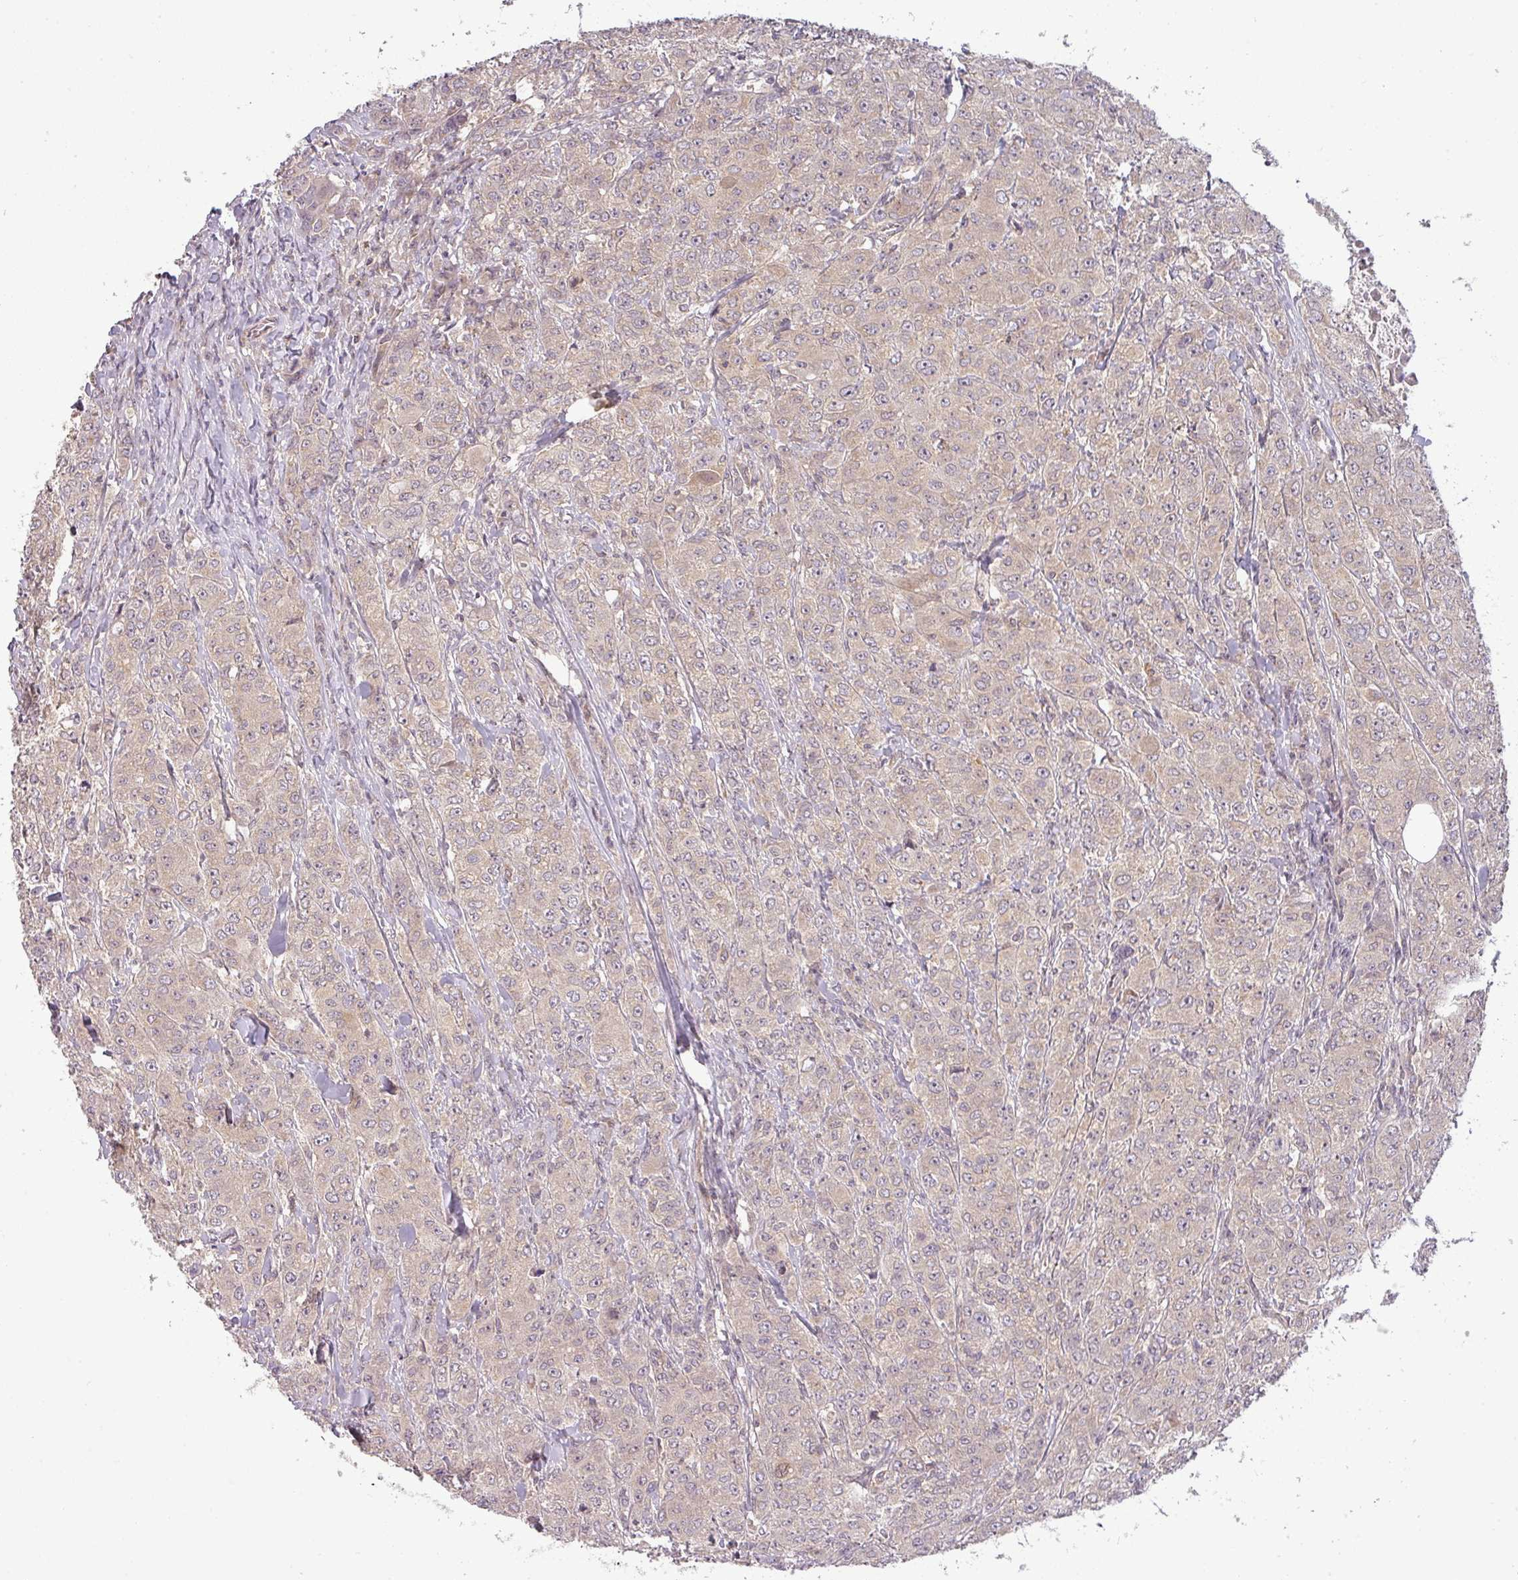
{"staining": {"intensity": "weak", "quantity": "25%-75%", "location": "cytoplasmic/membranous"}, "tissue": "breast cancer", "cell_type": "Tumor cells", "image_type": "cancer", "snomed": [{"axis": "morphology", "description": "Duct carcinoma"}, {"axis": "topography", "description": "Breast"}], "caption": "DAB (3,3'-diaminobenzidine) immunohistochemical staining of breast infiltrating ductal carcinoma demonstrates weak cytoplasmic/membranous protein staining in about 25%-75% of tumor cells.", "gene": "NIN", "patient": {"sex": "female", "age": 43}}